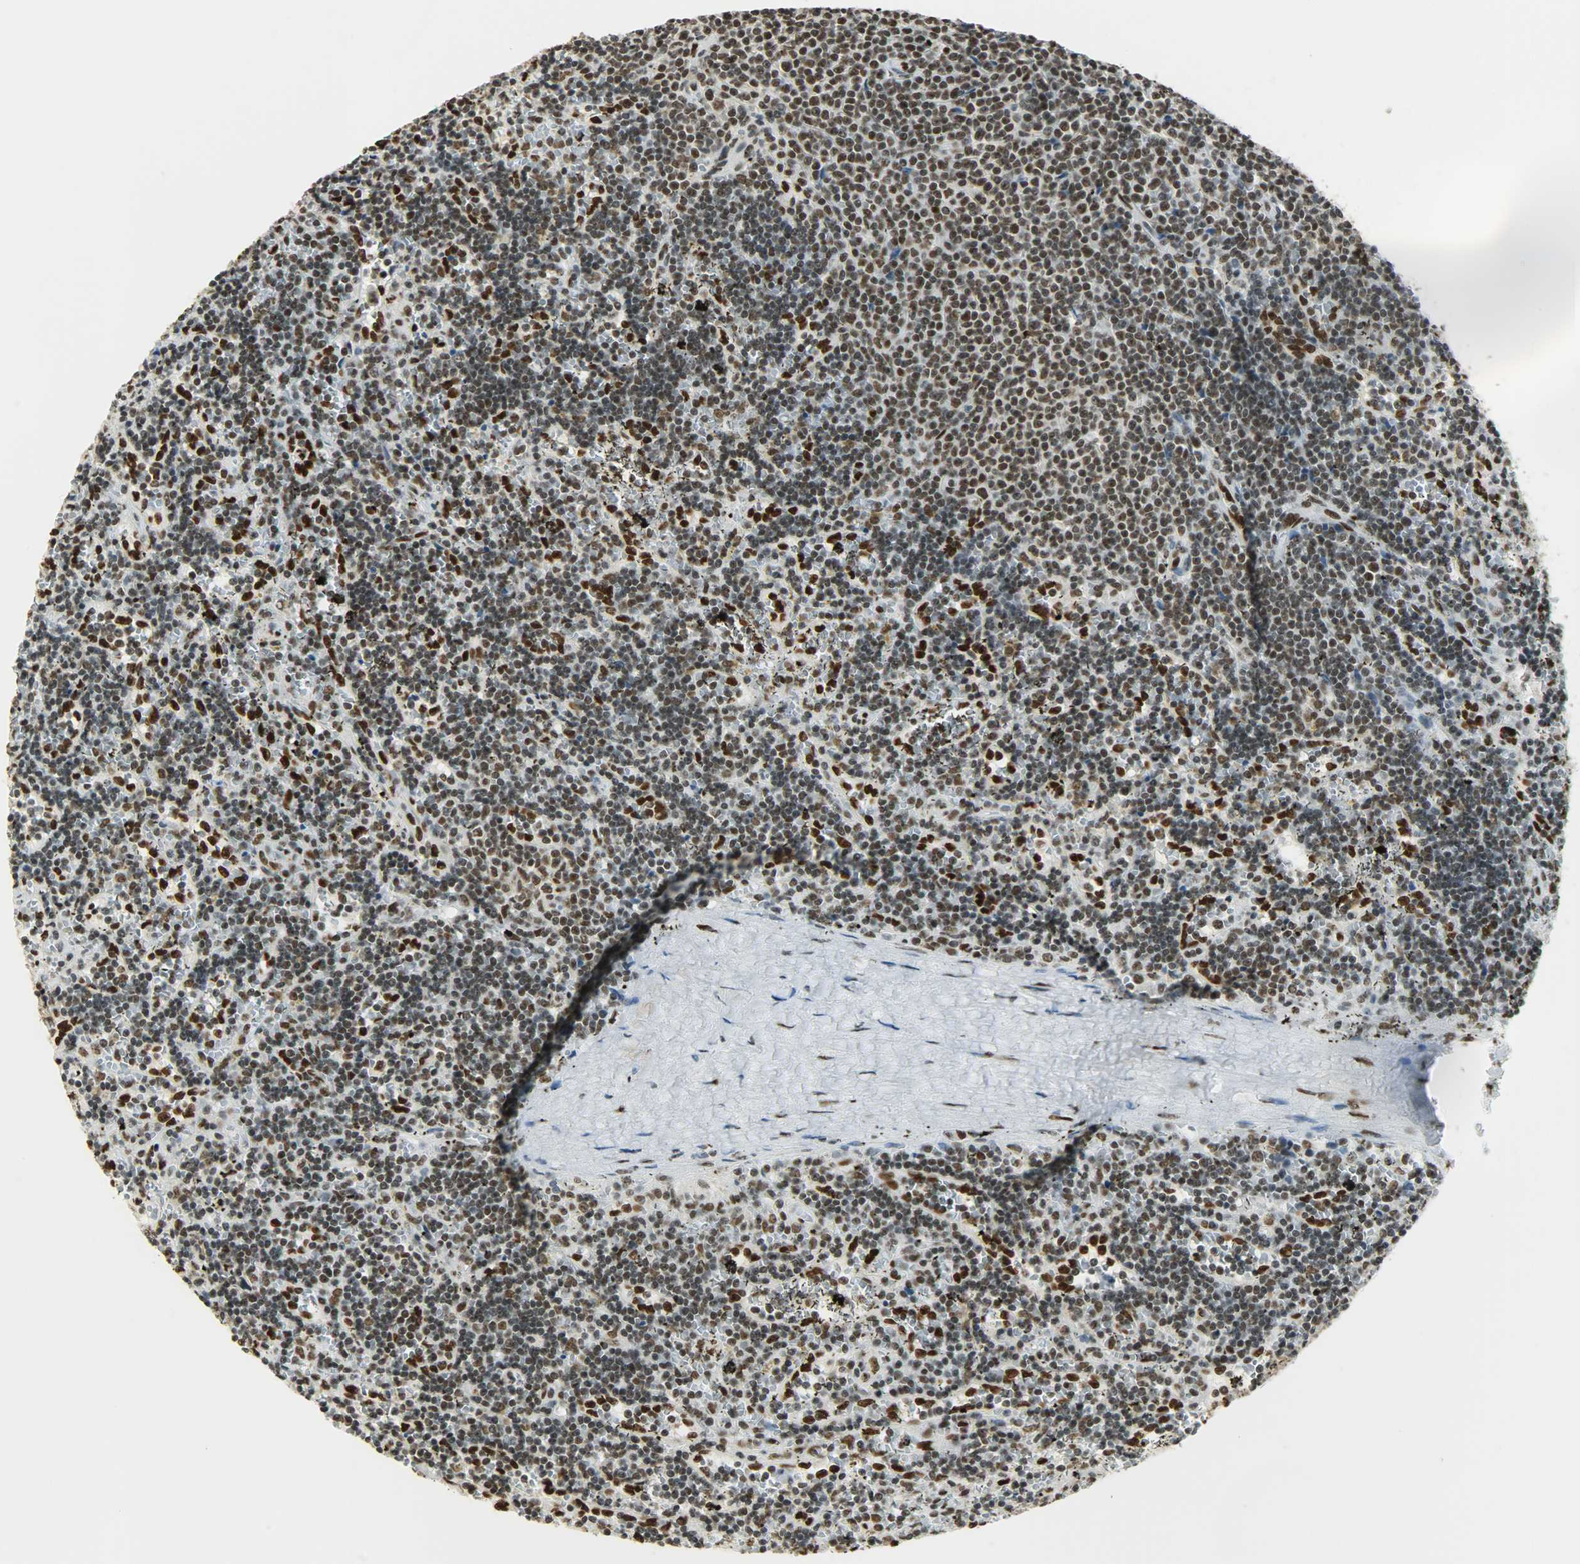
{"staining": {"intensity": "strong", "quantity": "25%-75%", "location": "nuclear"}, "tissue": "lymphoma", "cell_type": "Tumor cells", "image_type": "cancer", "snomed": [{"axis": "morphology", "description": "Malignant lymphoma, non-Hodgkin's type, Low grade"}, {"axis": "topography", "description": "Spleen"}], "caption": "Immunohistochemistry micrograph of low-grade malignant lymphoma, non-Hodgkin's type stained for a protein (brown), which exhibits high levels of strong nuclear positivity in about 25%-75% of tumor cells.", "gene": "MYEF2", "patient": {"sex": "male", "age": 60}}